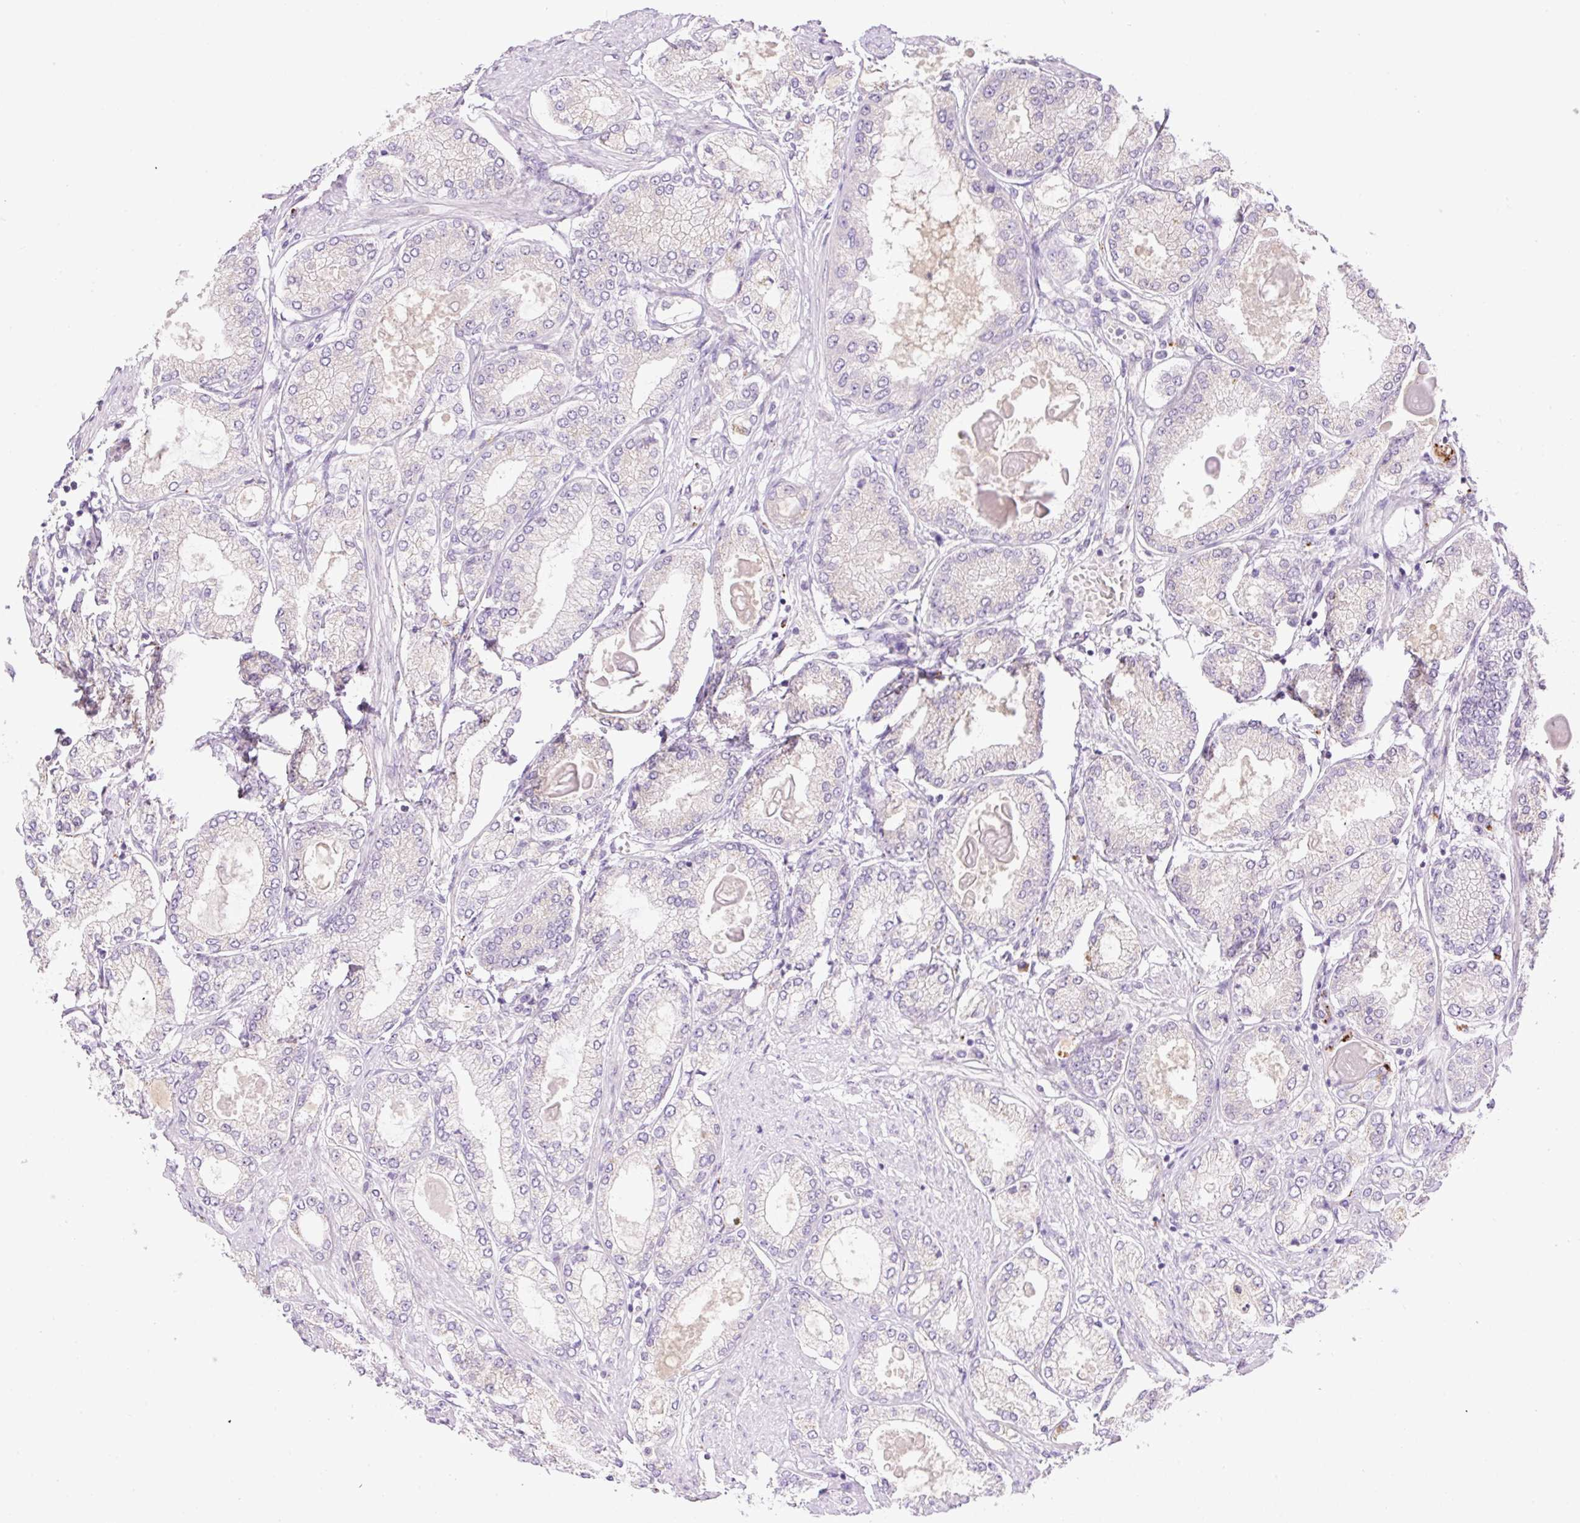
{"staining": {"intensity": "negative", "quantity": "none", "location": "none"}, "tissue": "prostate cancer", "cell_type": "Tumor cells", "image_type": "cancer", "snomed": [{"axis": "morphology", "description": "Adenocarcinoma, High grade"}, {"axis": "topography", "description": "Prostate"}], "caption": "Image shows no protein staining in tumor cells of prostate high-grade adenocarcinoma tissue.", "gene": "HABP4", "patient": {"sex": "male", "age": 68}}